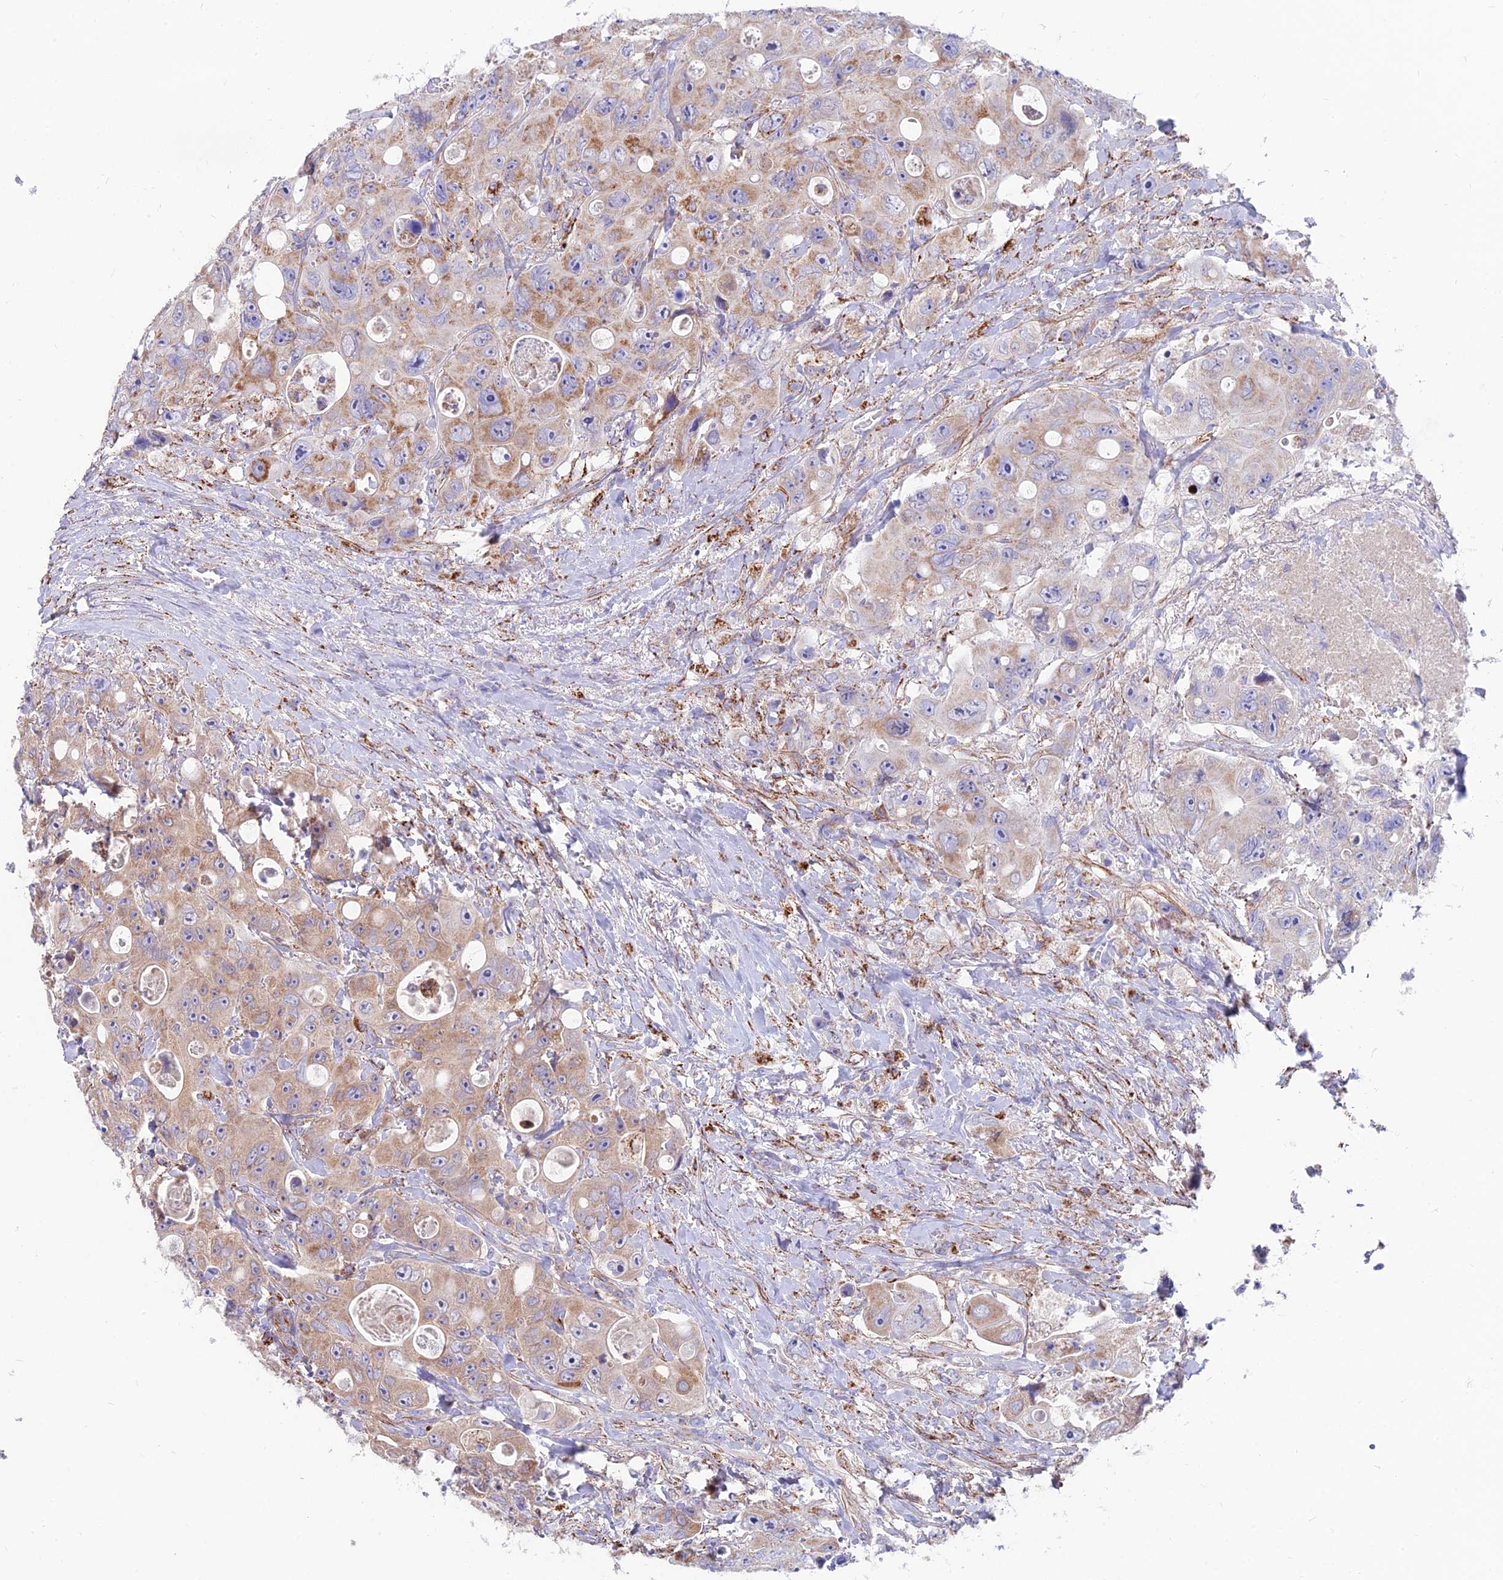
{"staining": {"intensity": "moderate", "quantity": "25%-75%", "location": "cytoplasmic/membranous"}, "tissue": "colorectal cancer", "cell_type": "Tumor cells", "image_type": "cancer", "snomed": [{"axis": "morphology", "description": "Adenocarcinoma, NOS"}, {"axis": "topography", "description": "Colon"}], "caption": "Colorectal cancer (adenocarcinoma) tissue exhibits moderate cytoplasmic/membranous staining in approximately 25%-75% of tumor cells, visualized by immunohistochemistry.", "gene": "TIGD6", "patient": {"sex": "female", "age": 46}}